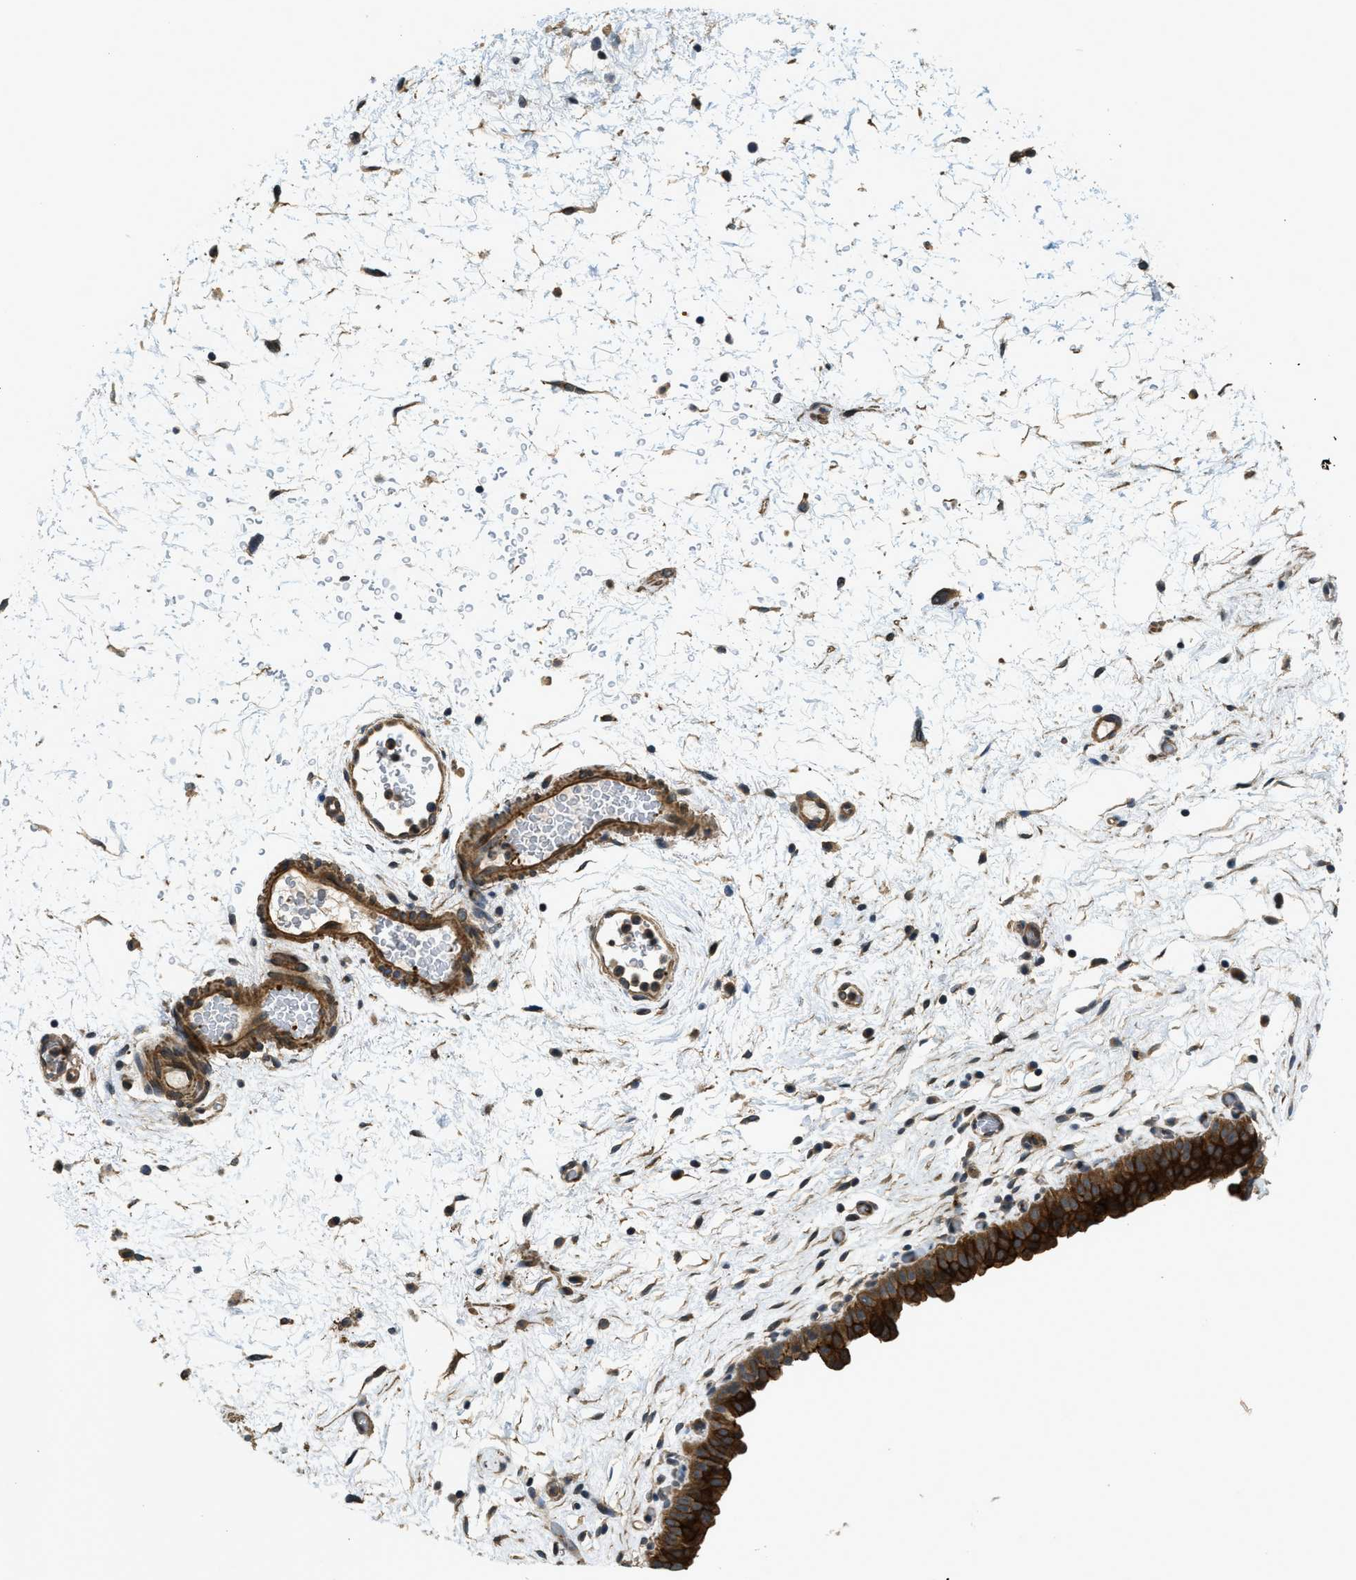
{"staining": {"intensity": "strong", "quantity": ">75%", "location": "cytoplasmic/membranous"}, "tissue": "urinary bladder", "cell_type": "Urothelial cells", "image_type": "normal", "snomed": [{"axis": "morphology", "description": "Normal tissue, NOS"}, {"axis": "topography", "description": "Urinary bladder"}], "caption": "Brown immunohistochemical staining in unremarkable human urinary bladder demonstrates strong cytoplasmic/membranous positivity in about >75% of urothelial cells.", "gene": "CGN", "patient": {"sex": "male", "age": 46}}